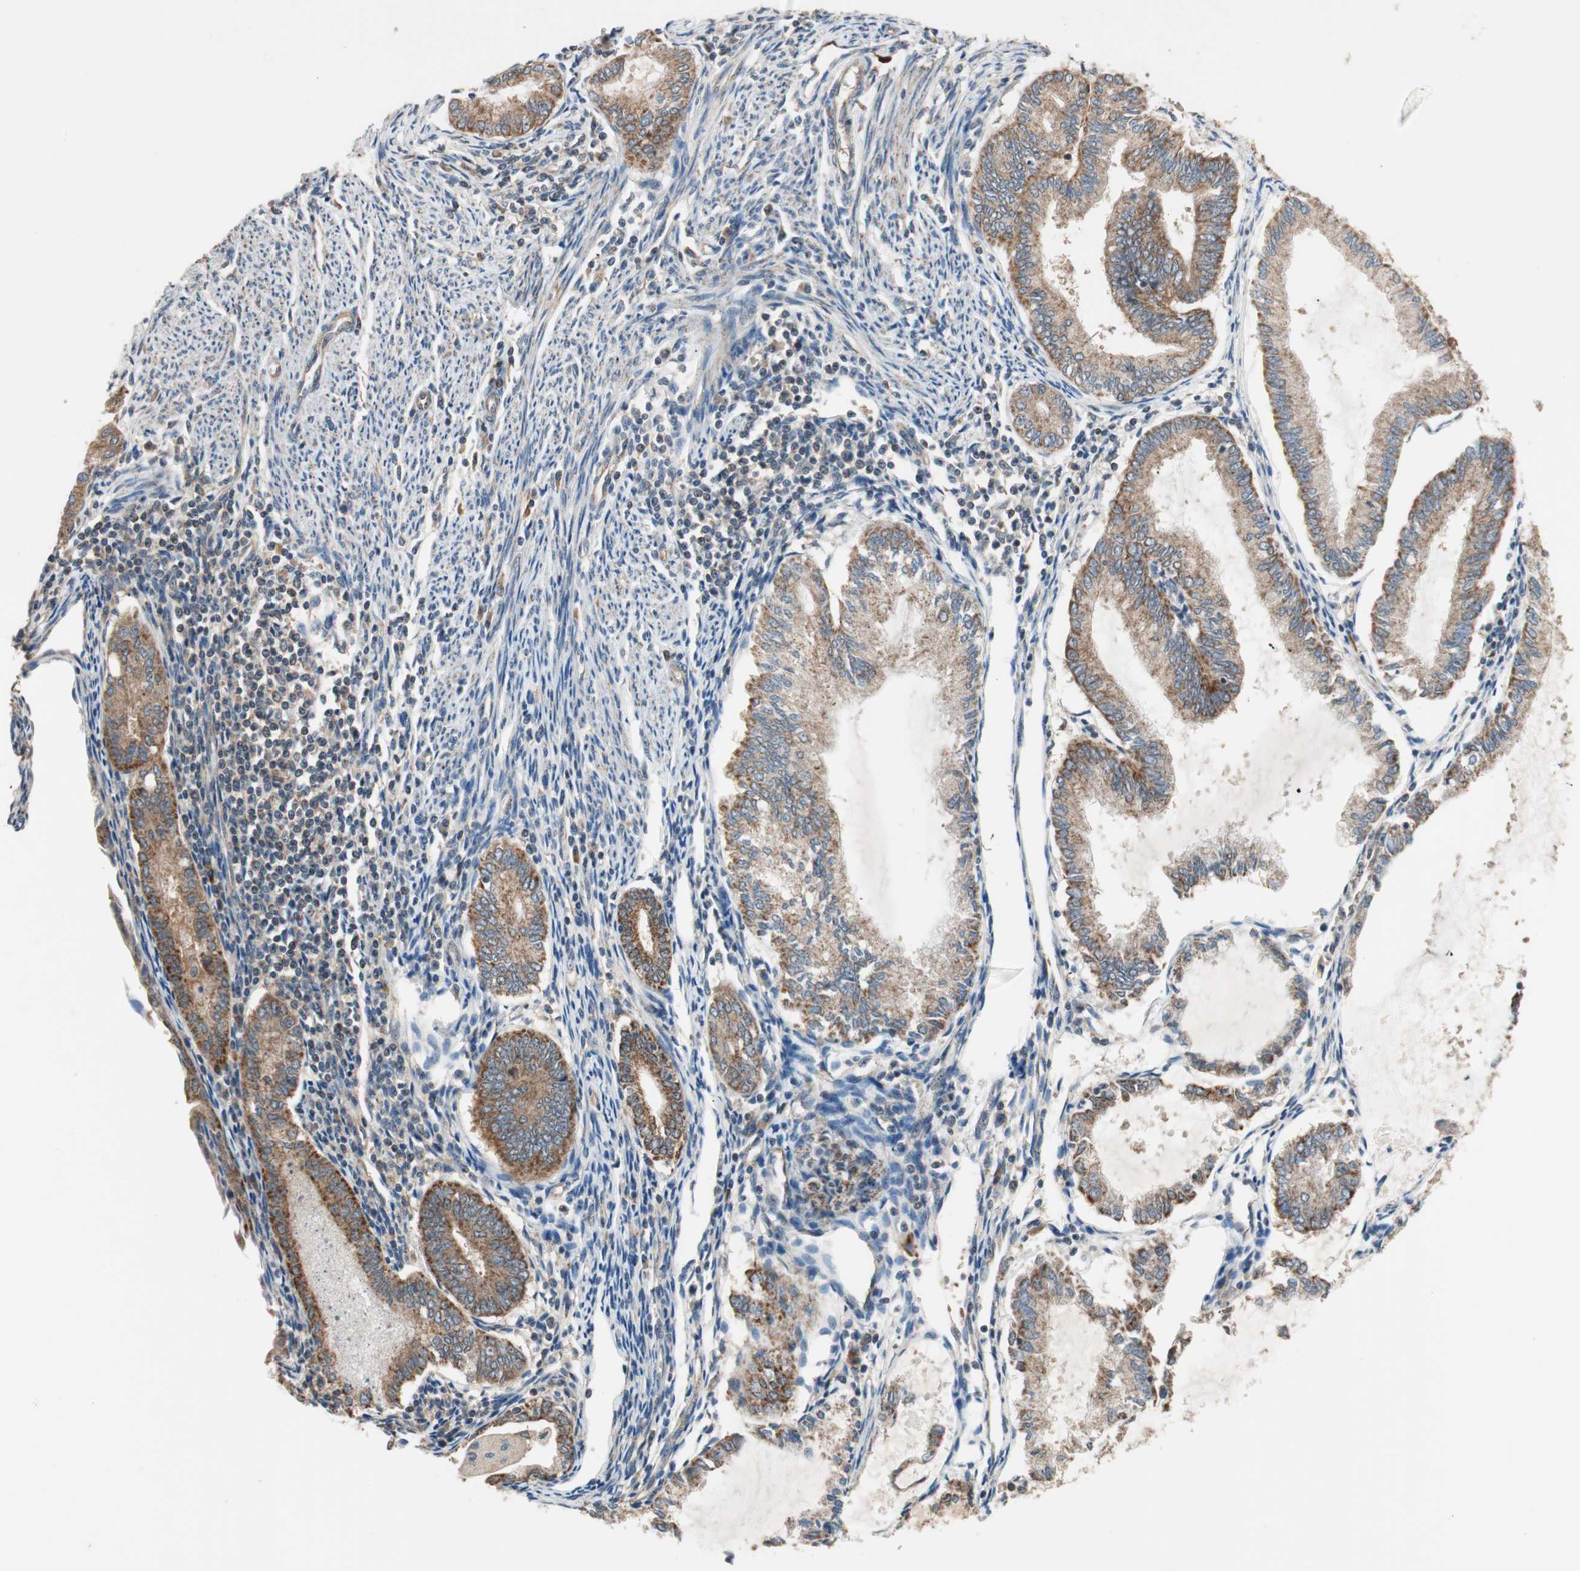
{"staining": {"intensity": "strong", "quantity": ">75%", "location": "cytoplasmic/membranous"}, "tissue": "endometrial cancer", "cell_type": "Tumor cells", "image_type": "cancer", "snomed": [{"axis": "morphology", "description": "Adenocarcinoma, NOS"}, {"axis": "topography", "description": "Endometrium"}], "caption": "Protein expression analysis of endometrial adenocarcinoma reveals strong cytoplasmic/membranous staining in about >75% of tumor cells.", "gene": "CC2D1A", "patient": {"sex": "female", "age": 86}}